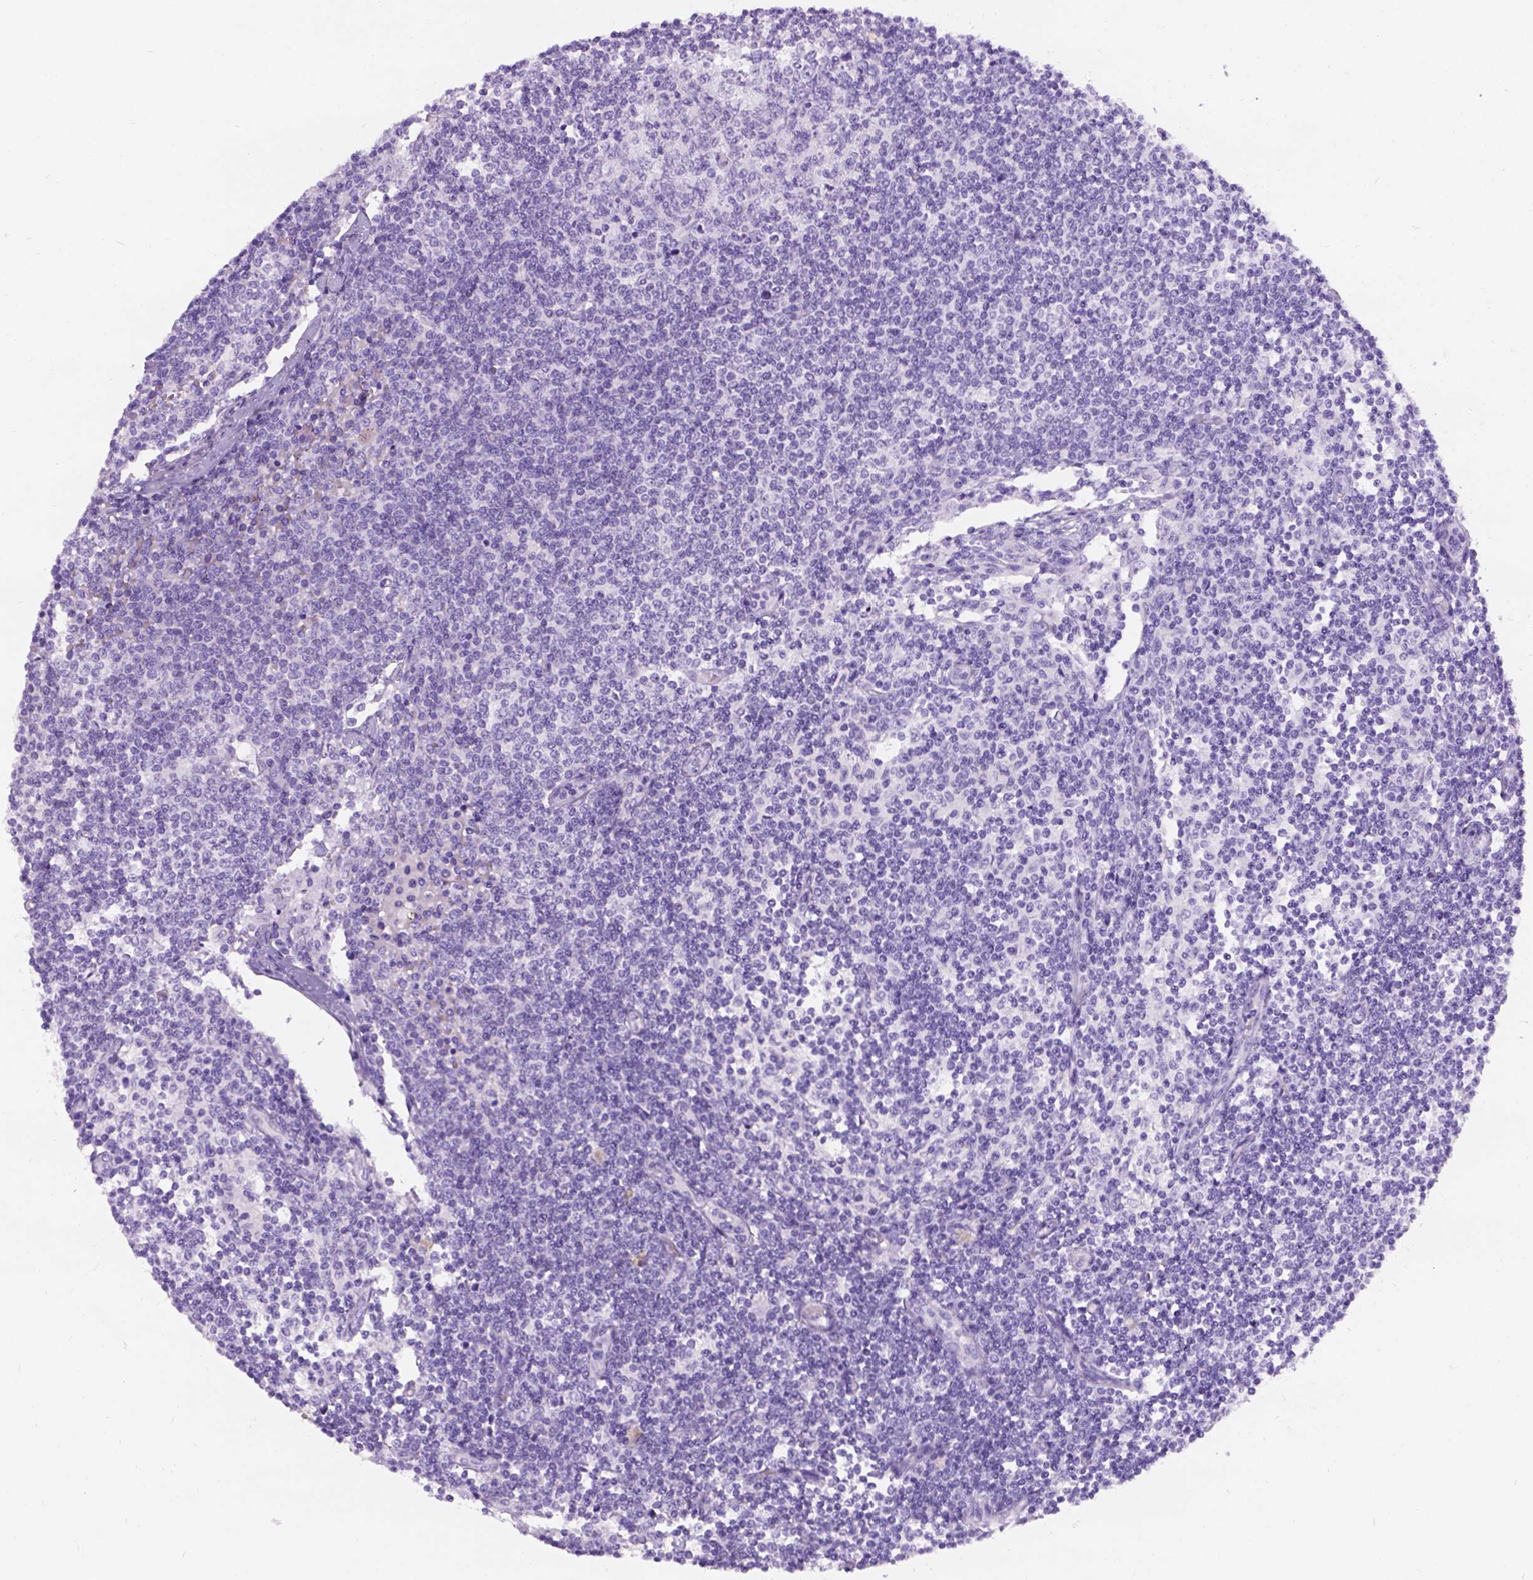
{"staining": {"intensity": "negative", "quantity": "none", "location": "none"}, "tissue": "lymph node", "cell_type": "Germinal center cells", "image_type": "normal", "snomed": [{"axis": "morphology", "description": "Normal tissue, NOS"}, {"axis": "topography", "description": "Lymph node"}], "caption": "DAB immunohistochemical staining of unremarkable lymph node displays no significant positivity in germinal center cells.", "gene": "C7orf57", "patient": {"sex": "female", "age": 69}}